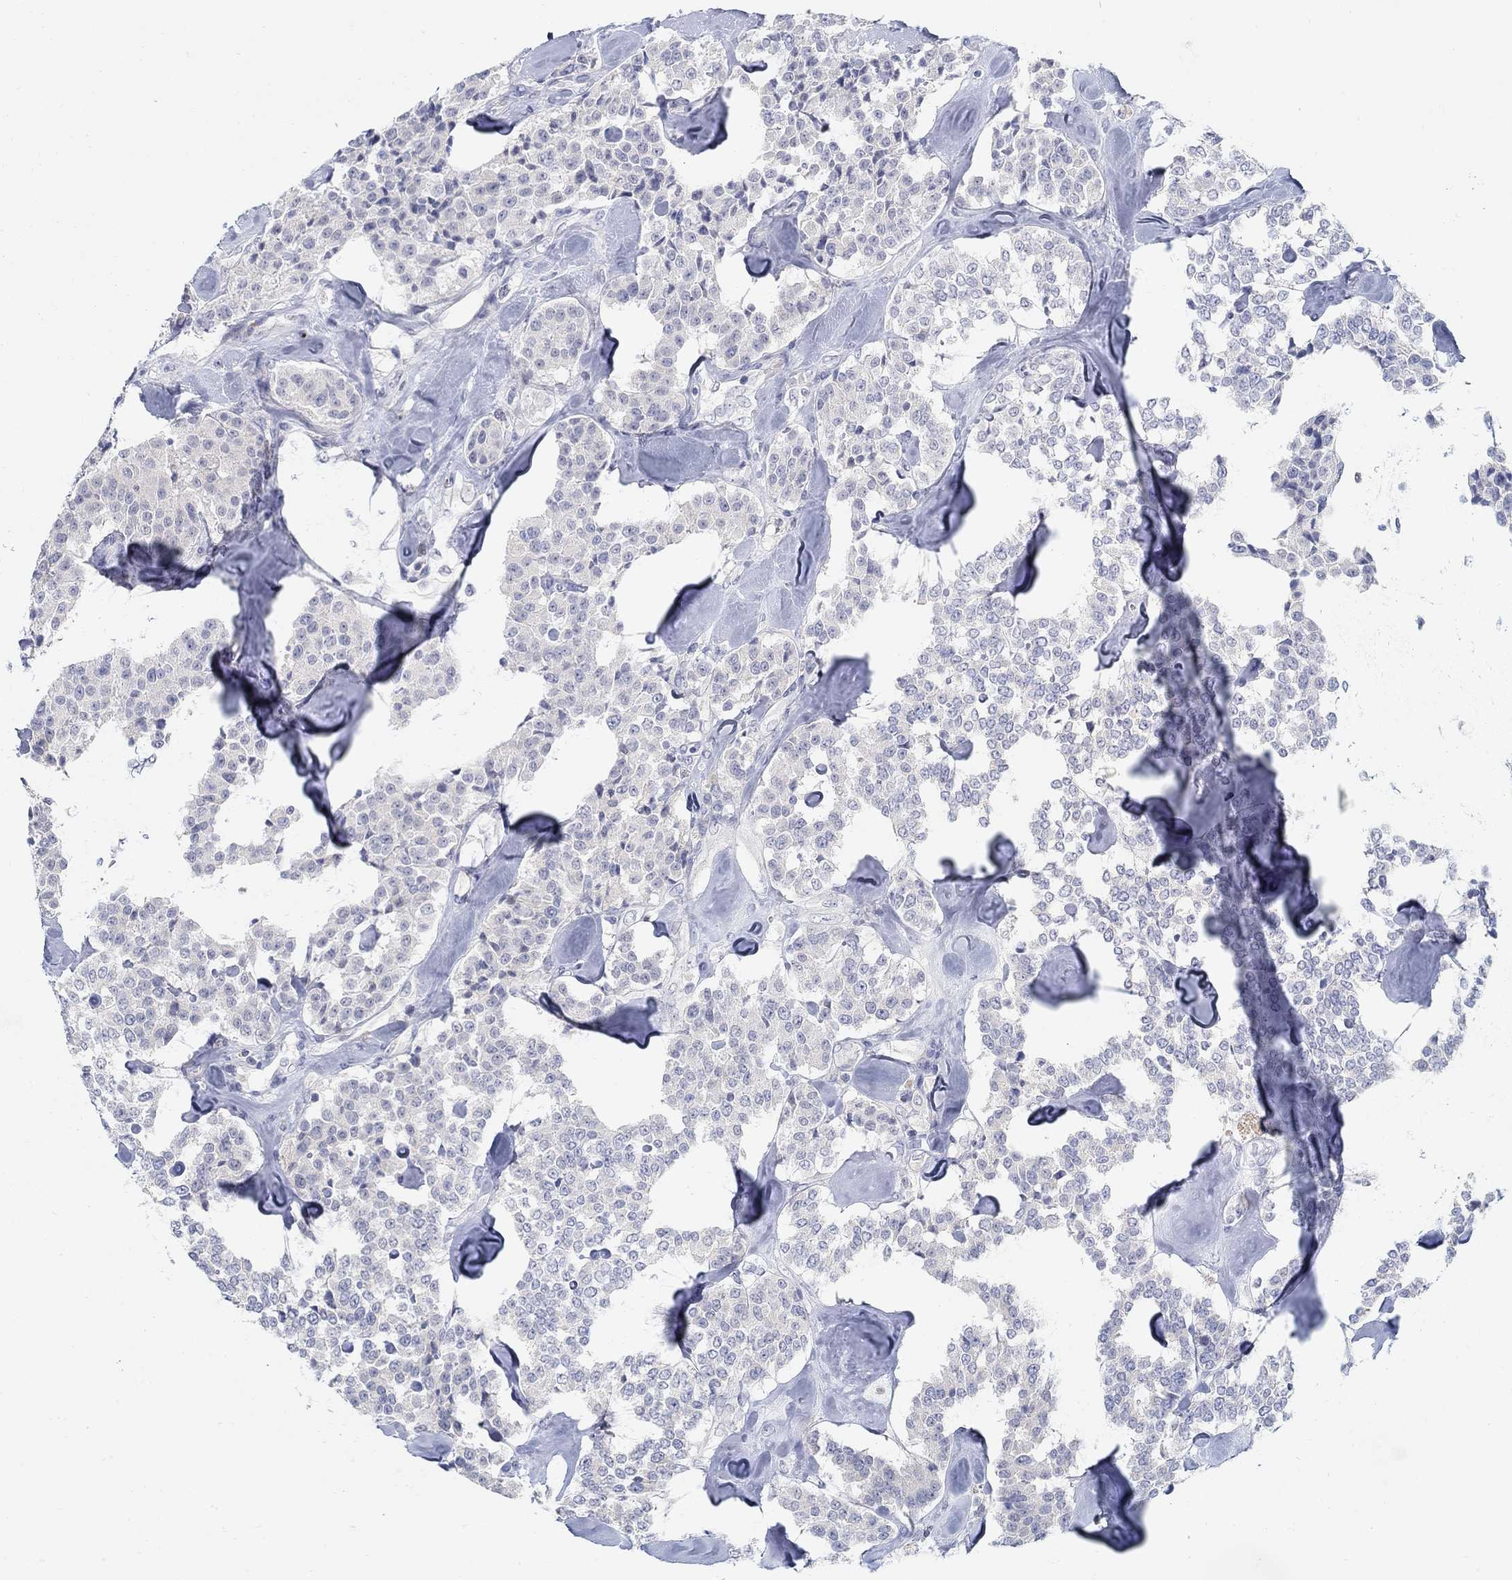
{"staining": {"intensity": "negative", "quantity": "none", "location": "none"}, "tissue": "carcinoid", "cell_type": "Tumor cells", "image_type": "cancer", "snomed": [{"axis": "morphology", "description": "Carcinoid, malignant, NOS"}, {"axis": "topography", "description": "Pancreas"}], "caption": "The micrograph displays no staining of tumor cells in malignant carcinoid. The staining was performed using DAB to visualize the protein expression in brown, while the nuclei were stained in blue with hematoxylin (Magnification: 20x).", "gene": "ANO7", "patient": {"sex": "male", "age": 41}}